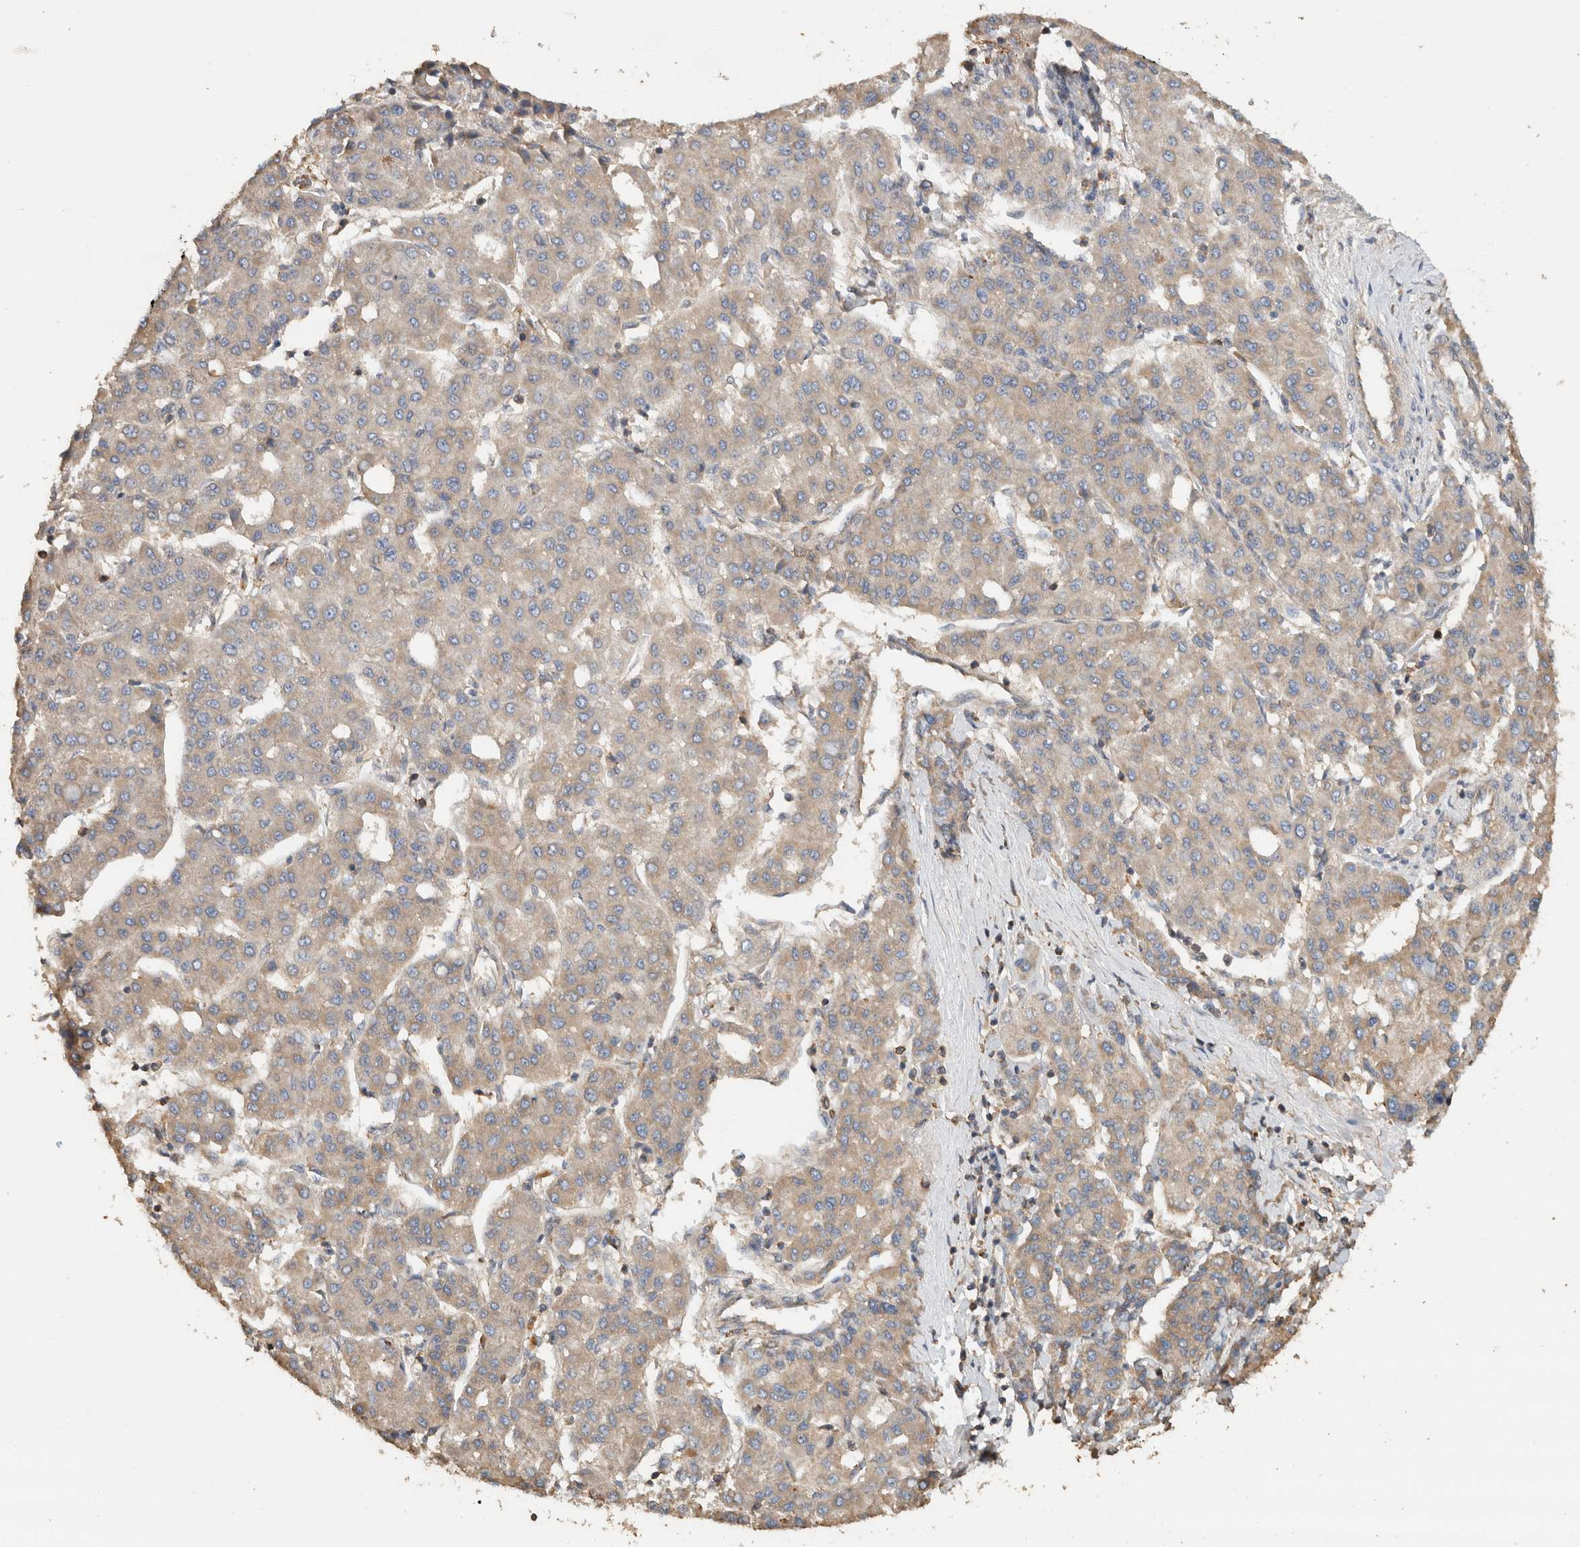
{"staining": {"intensity": "weak", "quantity": ">75%", "location": "cytoplasmic/membranous"}, "tissue": "liver cancer", "cell_type": "Tumor cells", "image_type": "cancer", "snomed": [{"axis": "morphology", "description": "Carcinoma, Hepatocellular, NOS"}, {"axis": "topography", "description": "Liver"}], "caption": "This is a histology image of immunohistochemistry (IHC) staining of hepatocellular carcinoma (liver), which shows weak positivity in the cytoplasmic/membranous of tumor cells.", "gene": "EIF4G3", "patient": {"sex": "male", "age": 65}}